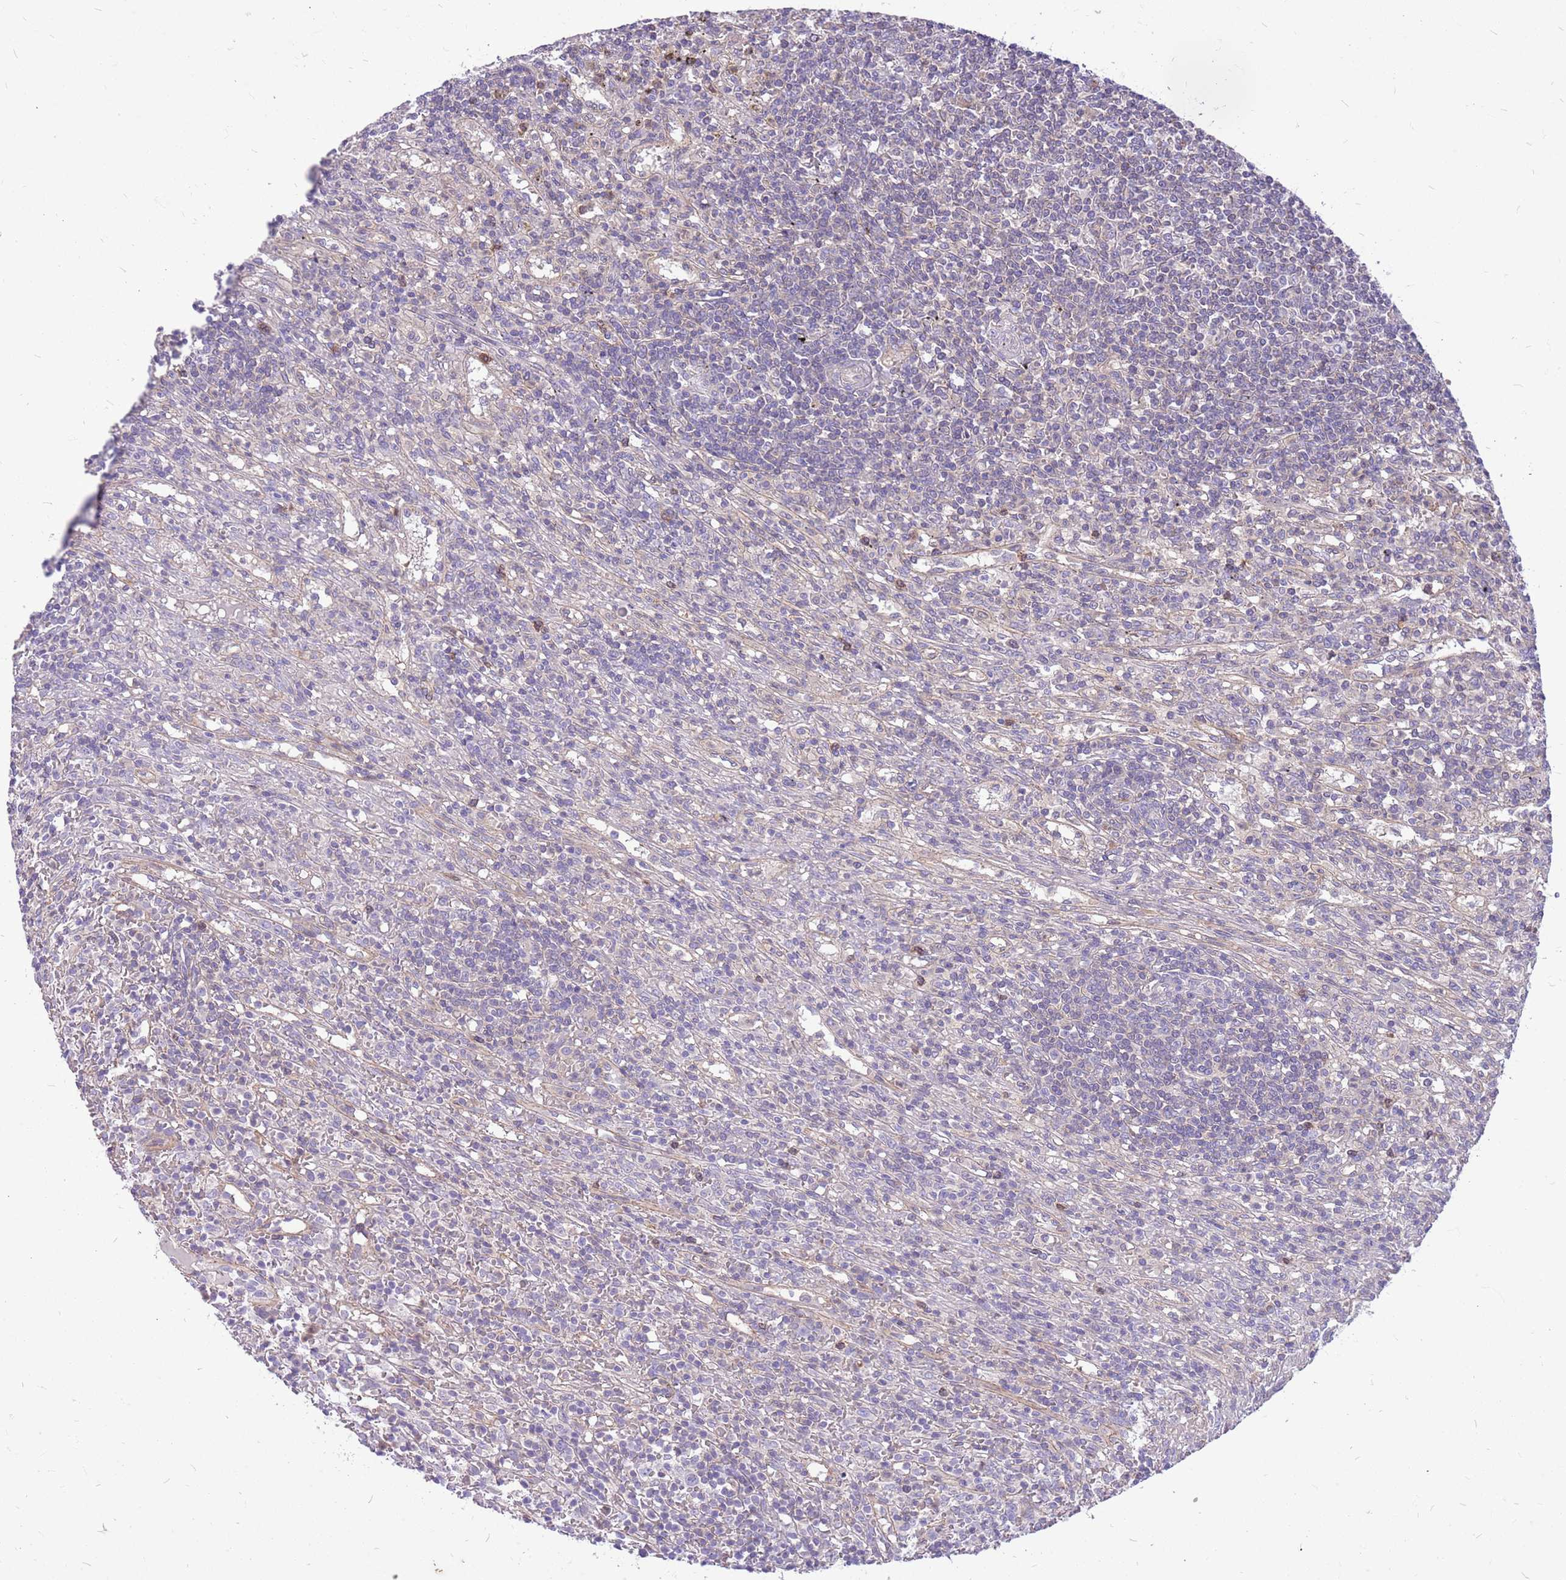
{"staining": {"intensity": "negative", "quantity": "none", "location": "none"}, "tissue": "lymphoma", "cell_type": "Tumor cells", "image_type": "cancer", "snomed": [{"axis": "morphology", "description": "Malignant lymphoma, non-Hodgkin's type, Low grade"}, {"axis": "topography", "description": "Spleen"}], "caption": "Human lymphoma stained for a protein using immunohistochemistry displays no expression in tumor cells.", "gene": "WDR90", "patient": {"sex": "male", "age": 76}}